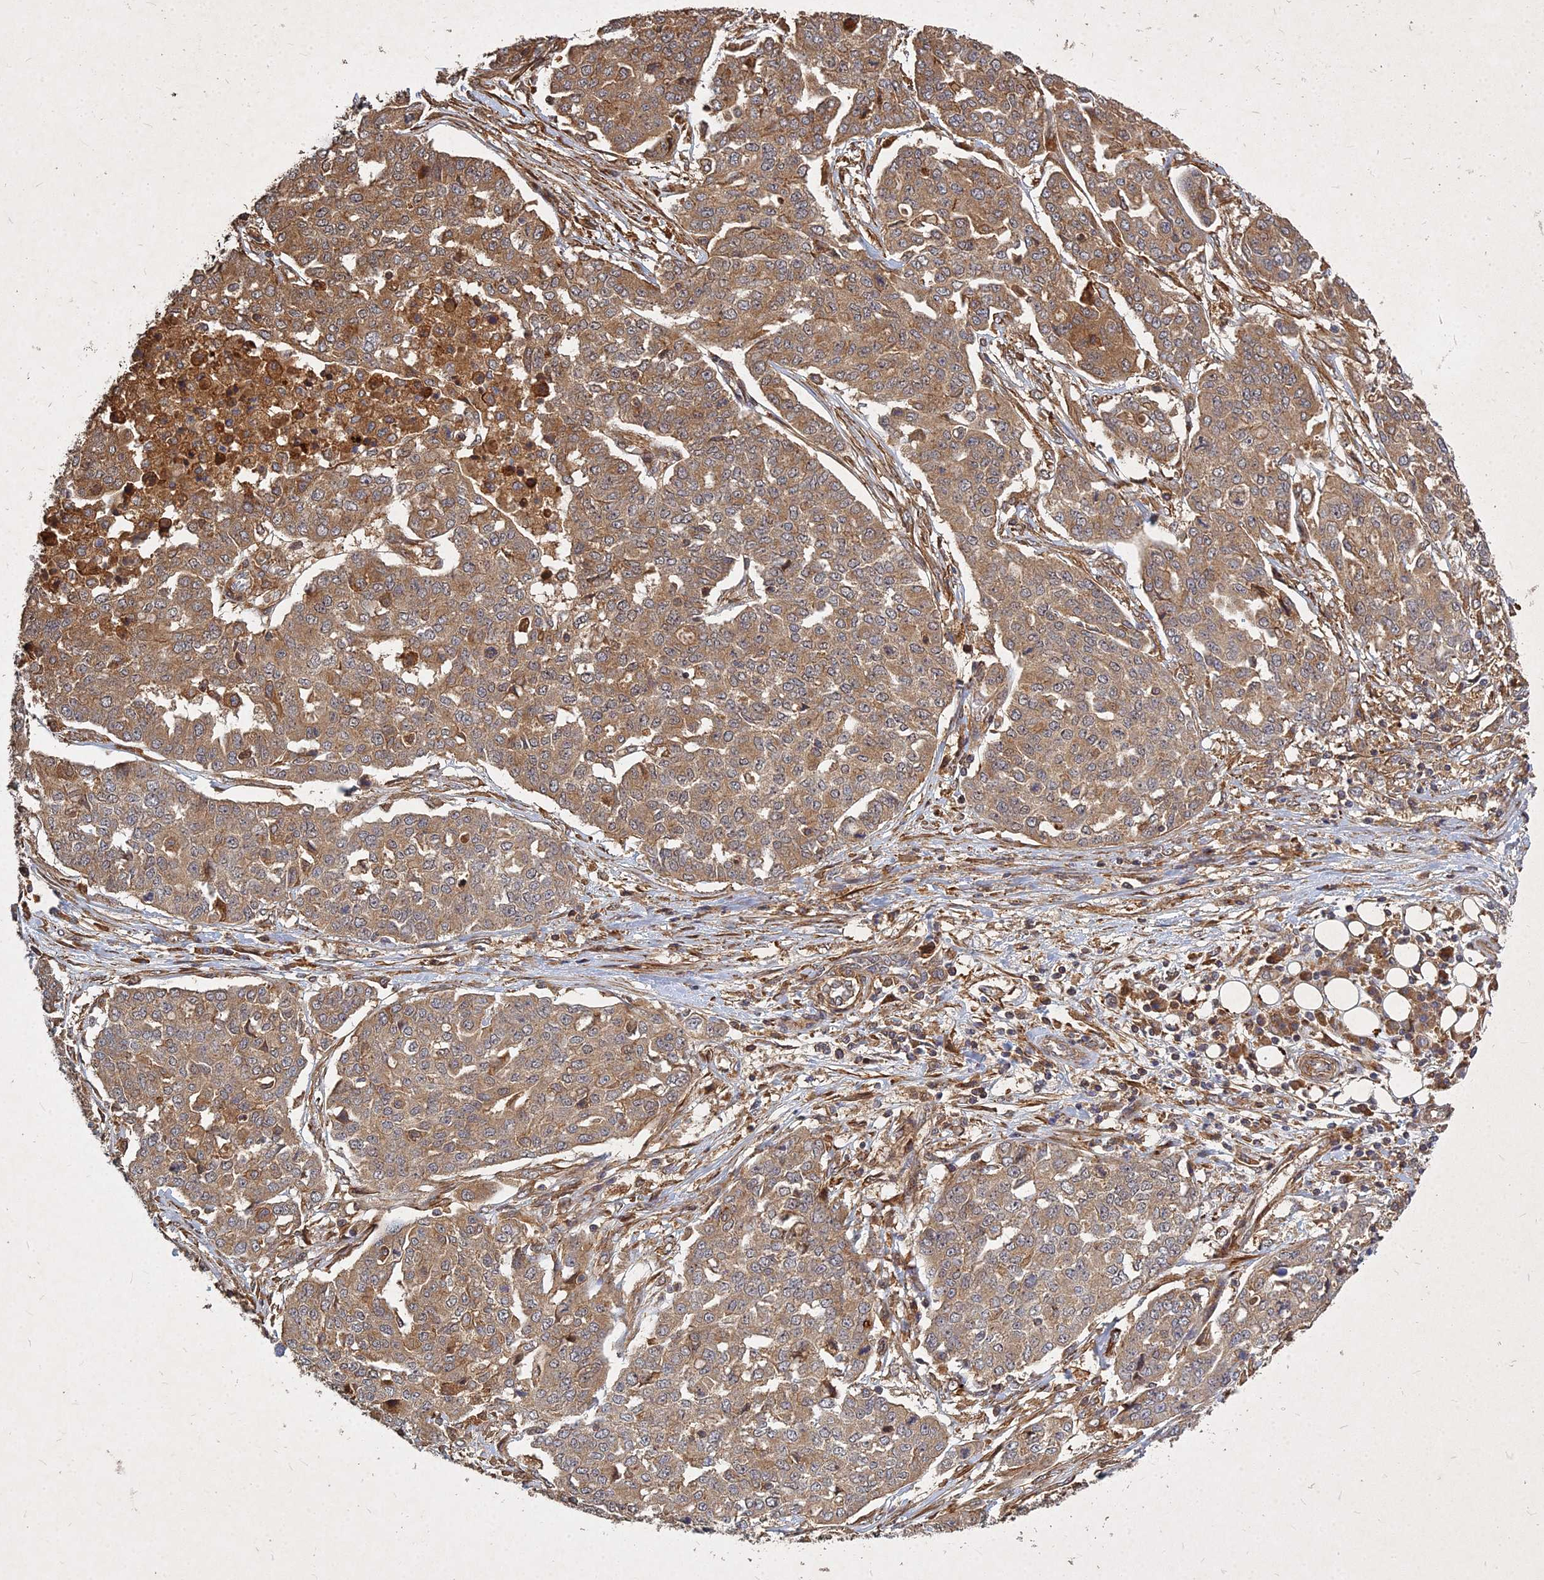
{"staining": {"intensity": "moderate", "quantity": ">75%", "location": "cytoplasmic/membranous"}, "tissue": "ovarian cancer", "cell_type": "Tumor cells", "image_type": "cancer", "snomed": [{"axis": "morphology", "description": "Cystadenocarcinoma, serous, NOS"}, {"axis": "topography", "description": "Soft tissue"}, {"axis": "topography", "description": "Ovary"}], "caption": "Immunohistochemistry photomicrograph of human ovarian cancer stained for a protein (brown), which exhibits medium levels of moderate cytoplasmic/membranous positivity in approximately >75% of tumor cells.", "gene": "UBE2W", "patient": {"sex": "female", "age": 57}}